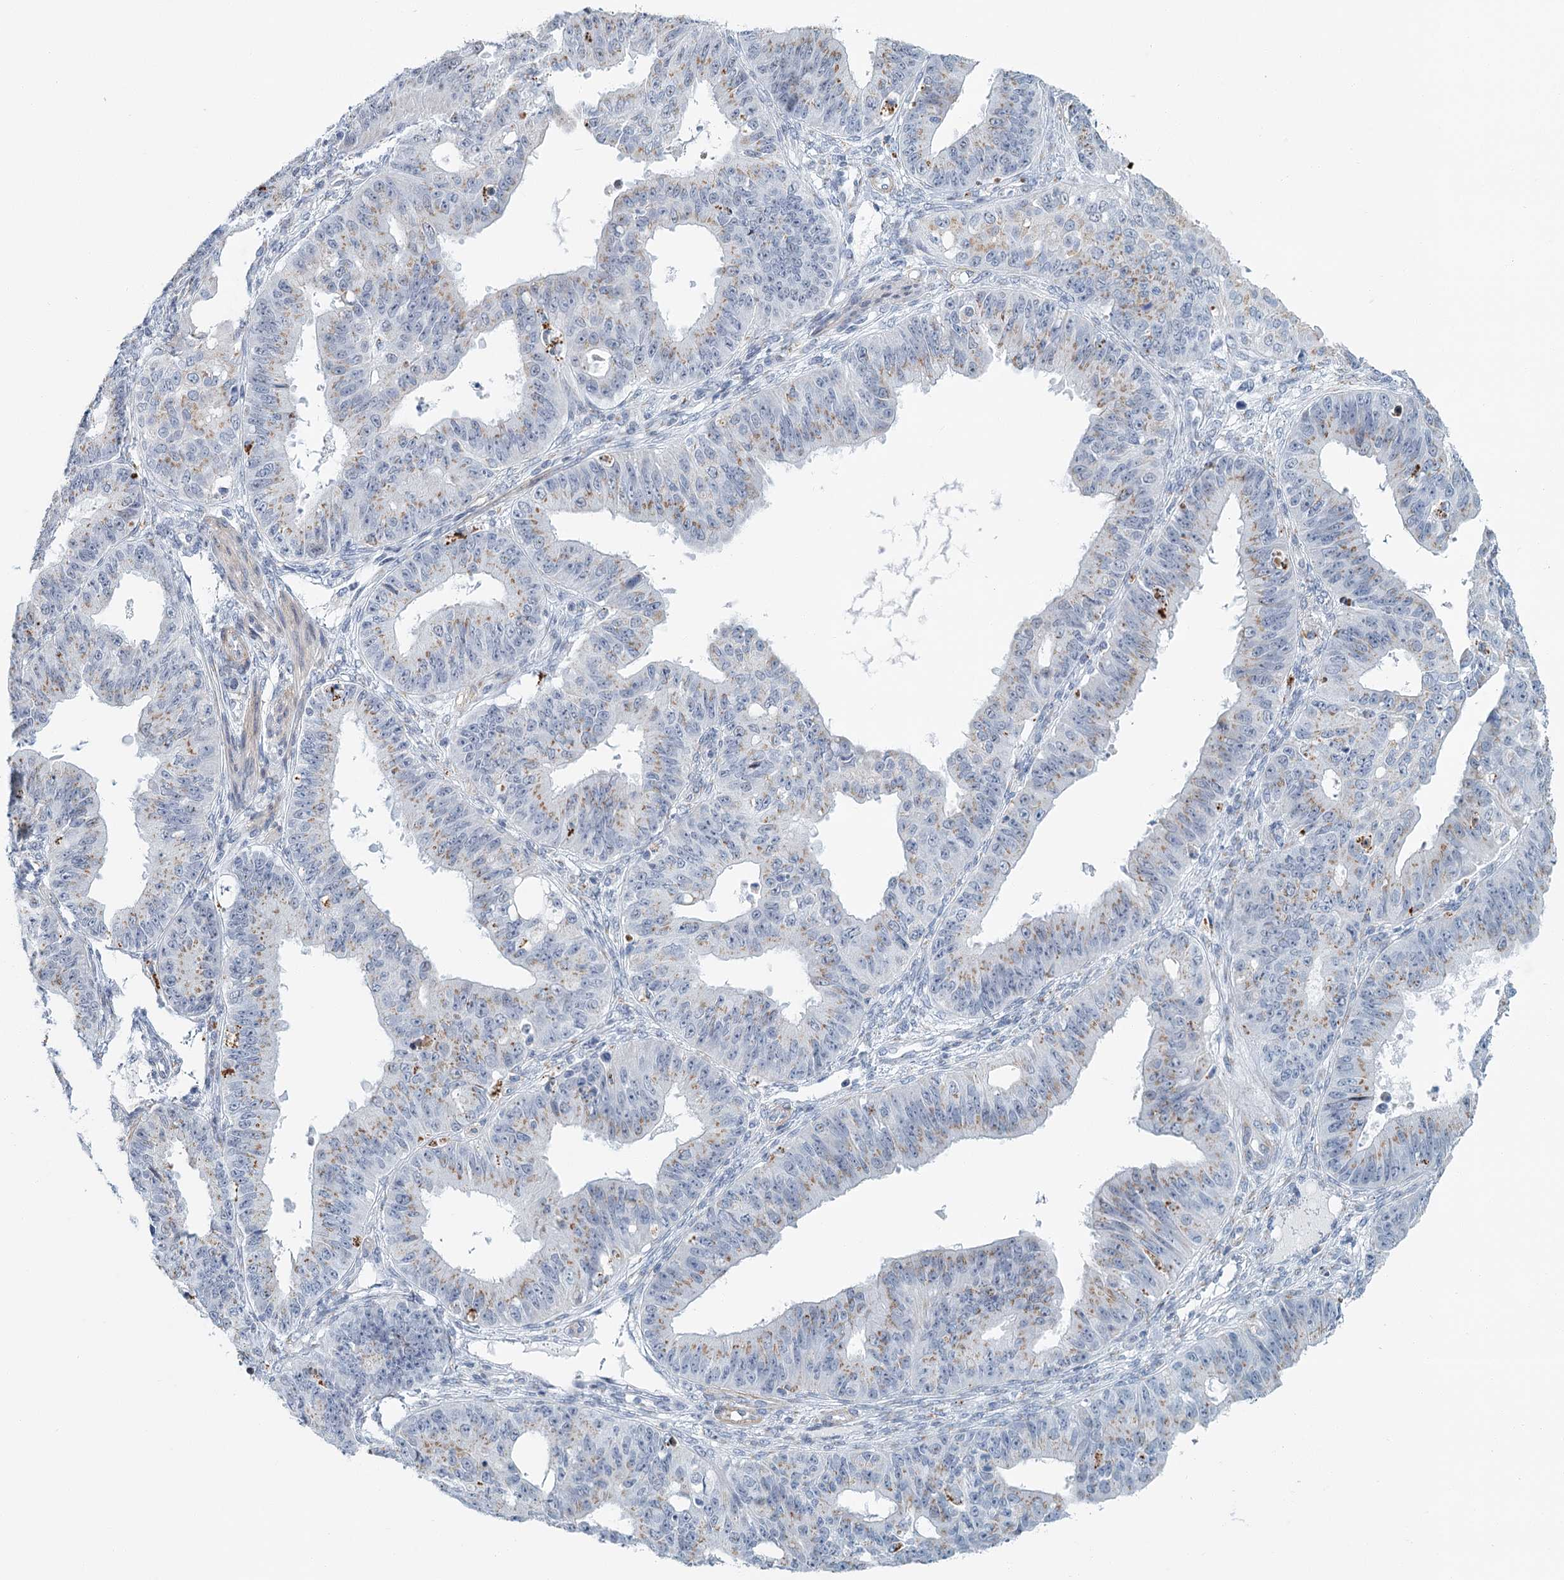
{"staining": {"intensity": "moderate", "quantity": "25%-75%", "location": "cytoplasmic/membranous"}, "tissue": "ovarian cancer", "cell_type": "Tumor cells", "image_type": "cancer", "snomed": [{"axis": "morphology", "description": "Carcinoma, endometroid"}, {"axis": "topography", "description": "Appendix"}, {"axis": "topography", "description": "Ovary"}], "caption": "Immunohistochemical staining of ovarian cancer (endometroid carcinoma) displays moderate cytoplasmic/membranous protein expression in about 25%-75% of tumor cells.", "gene": "ZNF527", "patient": {"sex": "female", "age": 42}}